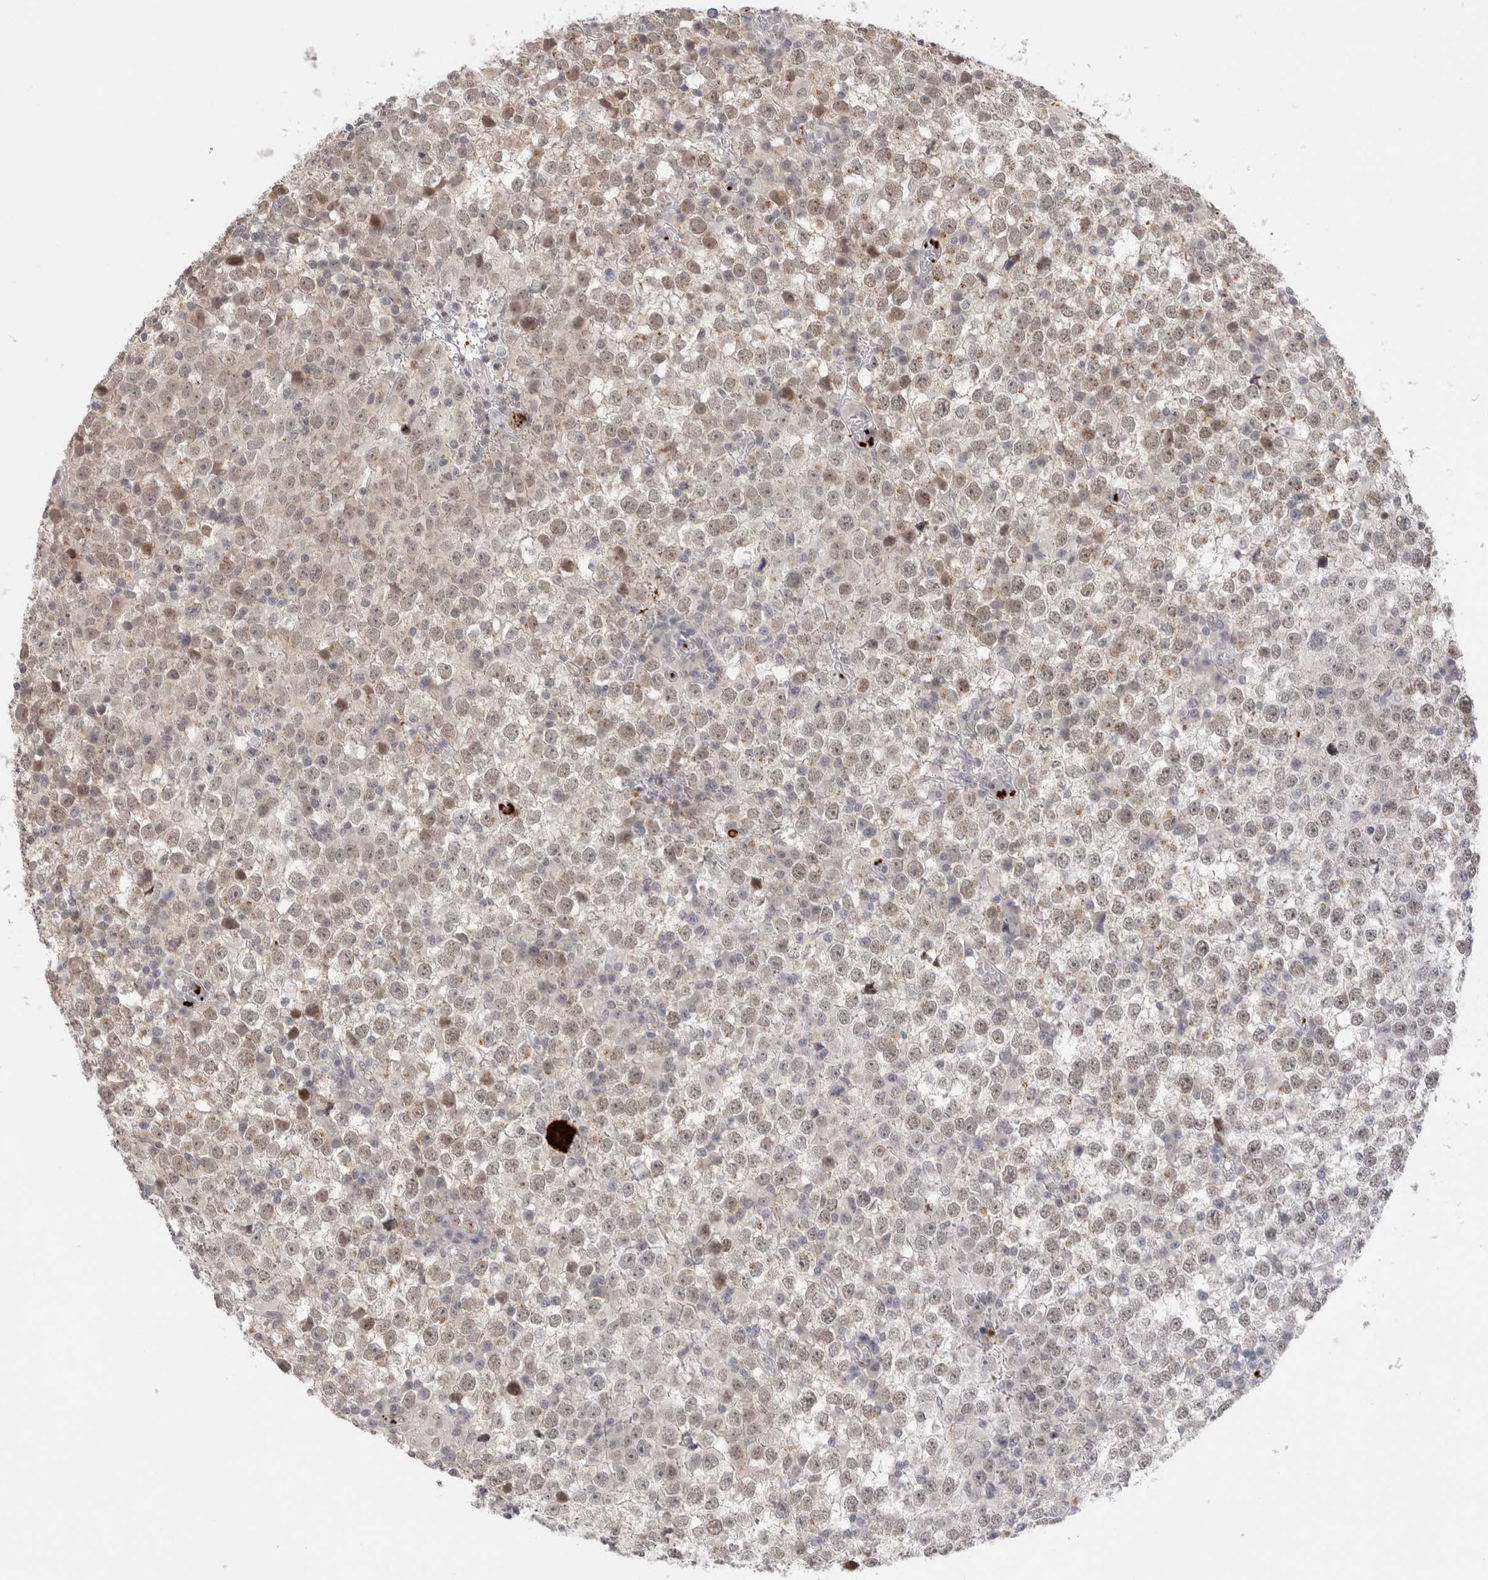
{"staining": {"intensity": "weak", "quantity": ">75%", "location": "nuclear"}, "tissue": "testis cancer", "cell_type": "Tumor cells", "image_type": "cancer", "snomed": [{"axis": "morphology", "description": "Seminoma, NOS"}, {"axis": "topography", "description": "Testis"}], "caption": "IHC staining of seminoma (testis), which displays low levels of weak nuclear positivity in approximately >75% of tumor cells indicating weak nuclear protein expression. The staining was performed using DAB (3,3'-diaminobenzidine) (brown) for protein detection and nuclei were counterstained in hematoxylin (blue).", "gene": "VPS28", "patient": {"sex": "male", "age": 65}}